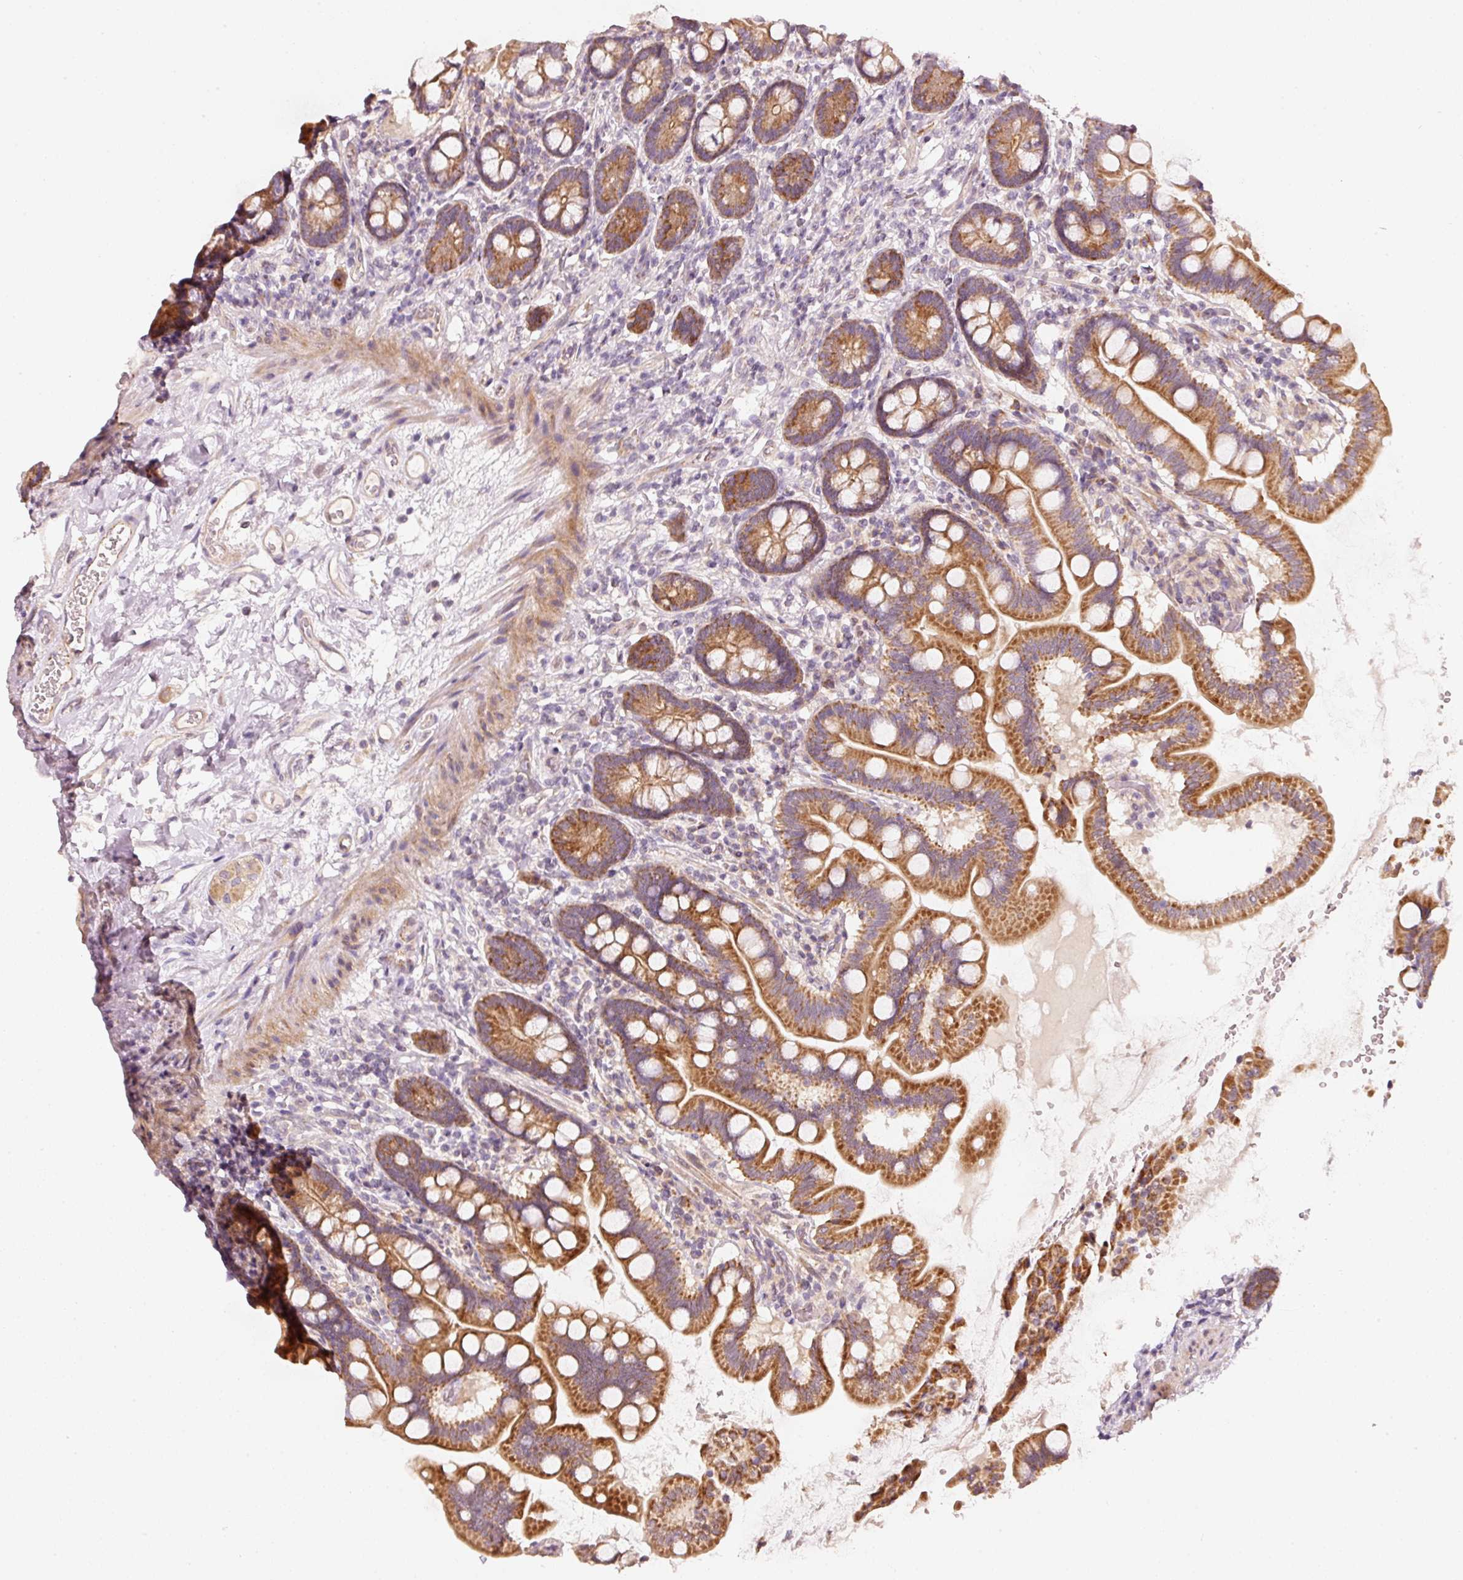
{"staining": {"intensity": "strong", "quantity": ">75%", "location": "cytoplasmic/membranous"}, "tissue": "small intestine", "cell_type": "Glandular cells", "image_type": "normal", "snomed": [{"axis": "morphology", "description": "Normal tissue, NOS"}, {"axis": "topography", "description": "Small intestine"}], "caption": "This image shows immunohistochemistry (IHC) staining of benign small intestine, with high strong cytoplasmic/membranous expression in approximately >75% of glandular cells.", "gene": "ARHGAP22", "patient": {"sex": "female", "age": 64}}